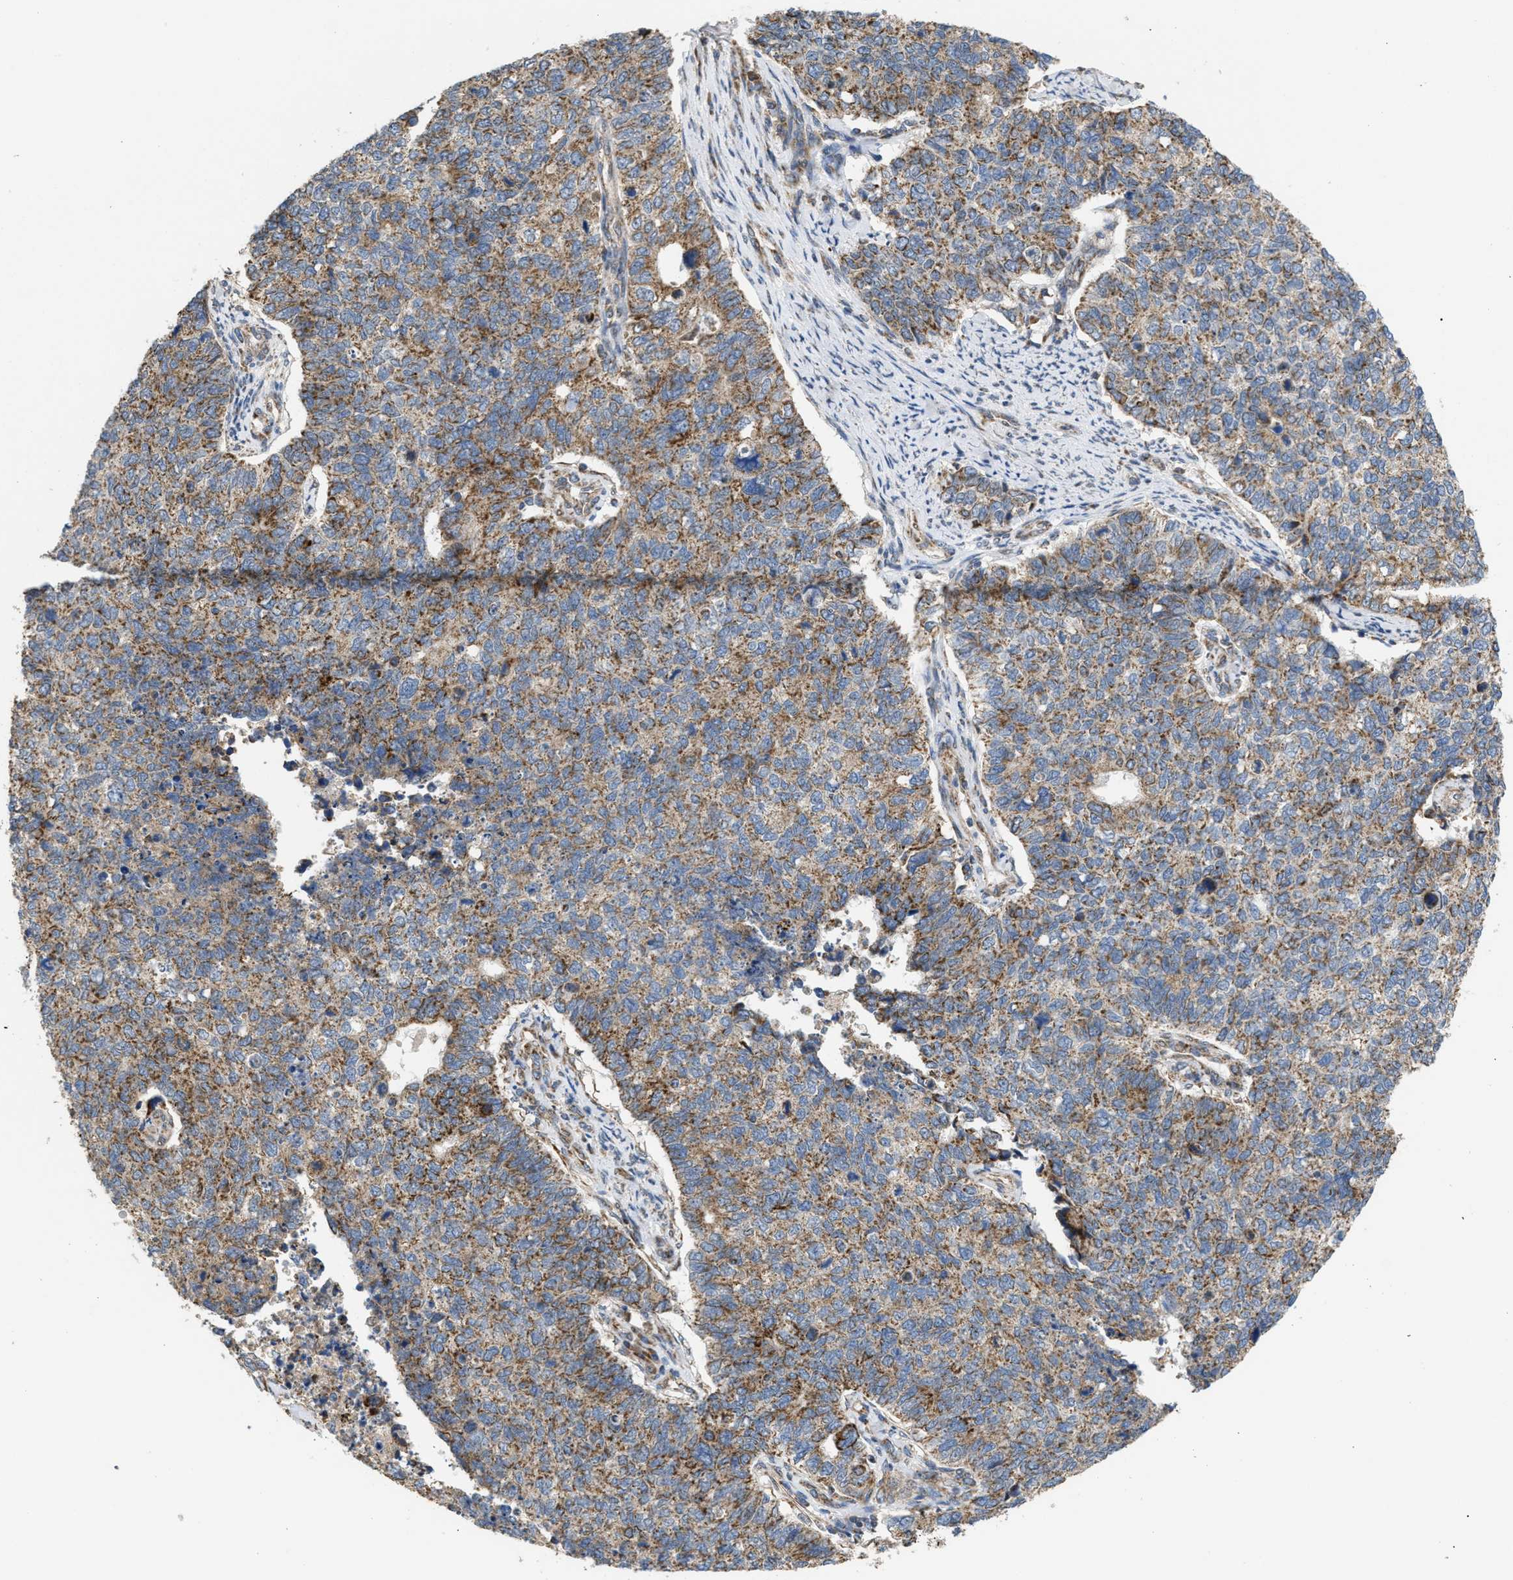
{"staining": {"intensity": "weak", "quantity": ">75%", "location": "cytoplasmic/membranous"}, "tissue": "cervical cancer", "cell_type": "Tumor cells", "image_type": "cancer", "snomed": [{"axis": "morphology", "description": "Squamous cell carcinoma, NOS"}, {"axis": "topography", "description": "Cervix"}], "caption": "Human cervical cancer (squamous cell carcinoma) stained with a brown dye reveals weak cytoplasmic/membranous positive staining in about >75% of tumor cells.", "gene": "TACO1", "patient": {"sex": "female", "age": 63}}